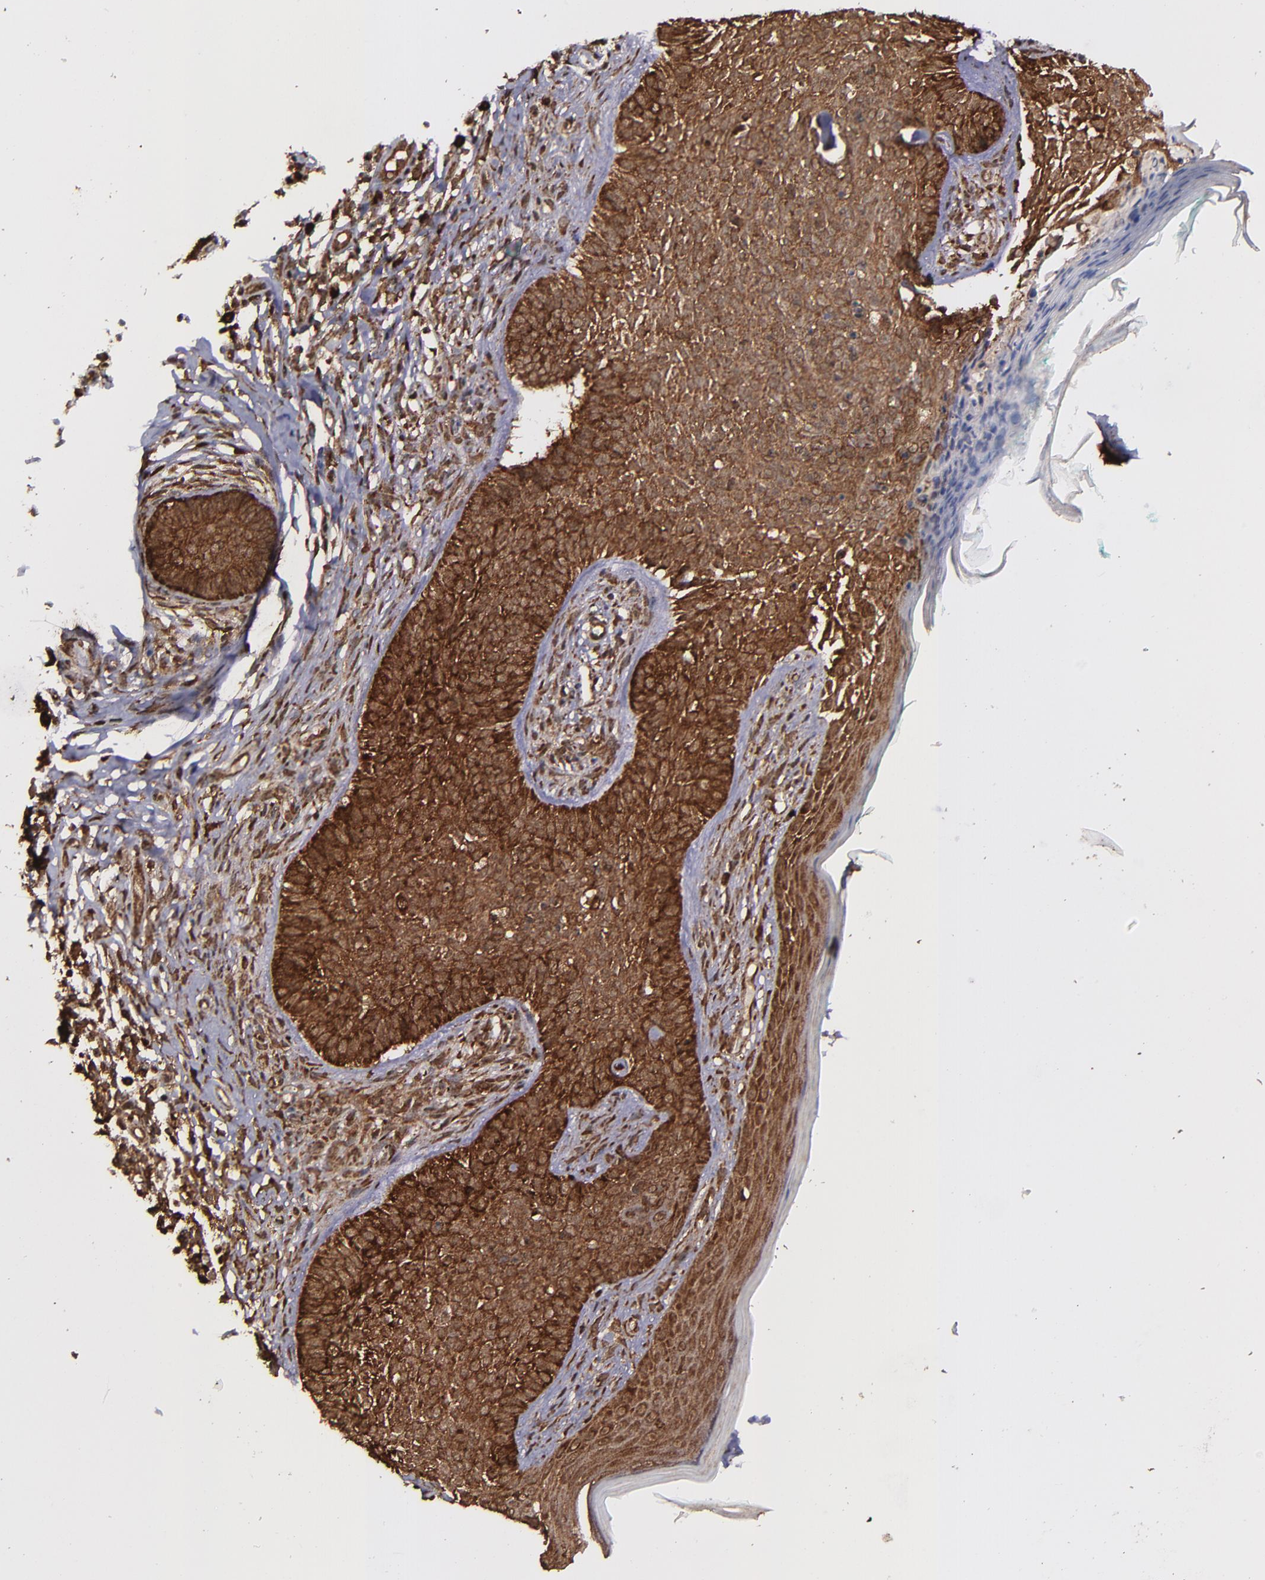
{"staining": {"intensity": "strong", "quantity": ">75%", "location": "cytoplasmic/membranous,nuclear"}, "tissue": "skin cancer", "cell_type": "Tumor cells", "image_type": "cancer", "snomed": [{"axis": "morphology", "description": "Normal tissue, NOS"}, {"axis": "morphology", "description": "Basal cell carcinoma"}, {"axis": "topography", "description": "Skin"}], "caption": "Skin basal cell carcinoma stained for a protein (brown) shows strong cytoplasmic/membranous and nuclear positive positivity in about >75% of tumor cells.", "gene": "EIF4ENIF1", "patient": {"sex": "male", "age": 76}}